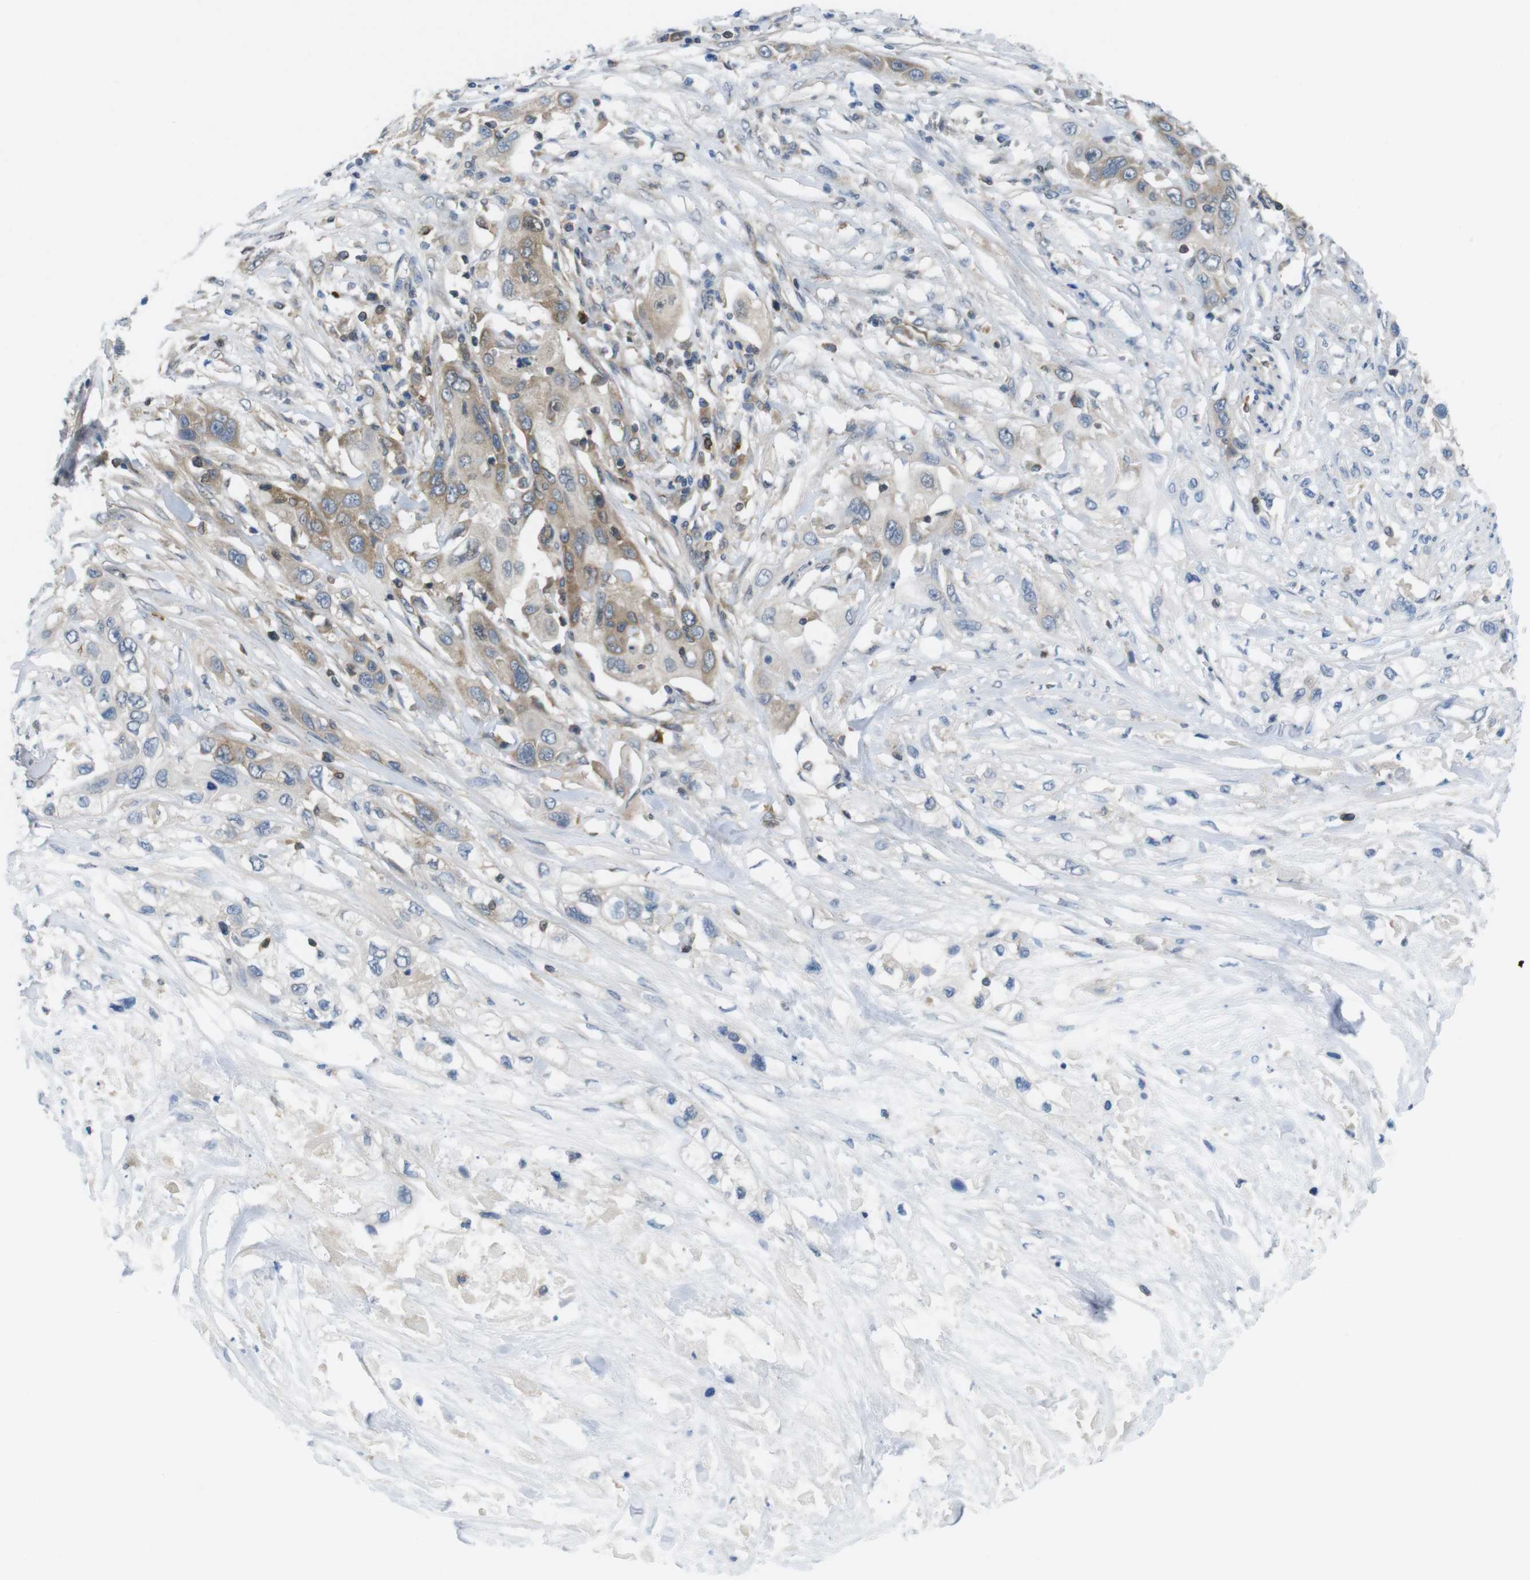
{"staining": {"intensity": "moderate", "quantity": ">75%", "location": "cytoplasmic/membranous"}, "tissue": "pancreatic cancer", "cell_type": "Tumor cells", "image_type": "cancer", "snomed": [{"axis": "morphology", "description": "Adenocarcinoma, NOS"}, {"axis": "topography", "description": "Pancreas"}], "caption": "Pancreatic adenocarcinoma stained with a brown dye shows moderate cytoplasmic/membranous positive expression in about >75% of tumor cells.", "gene": "MTHFD1", "patient": {"sex": "female", "age": 70}}